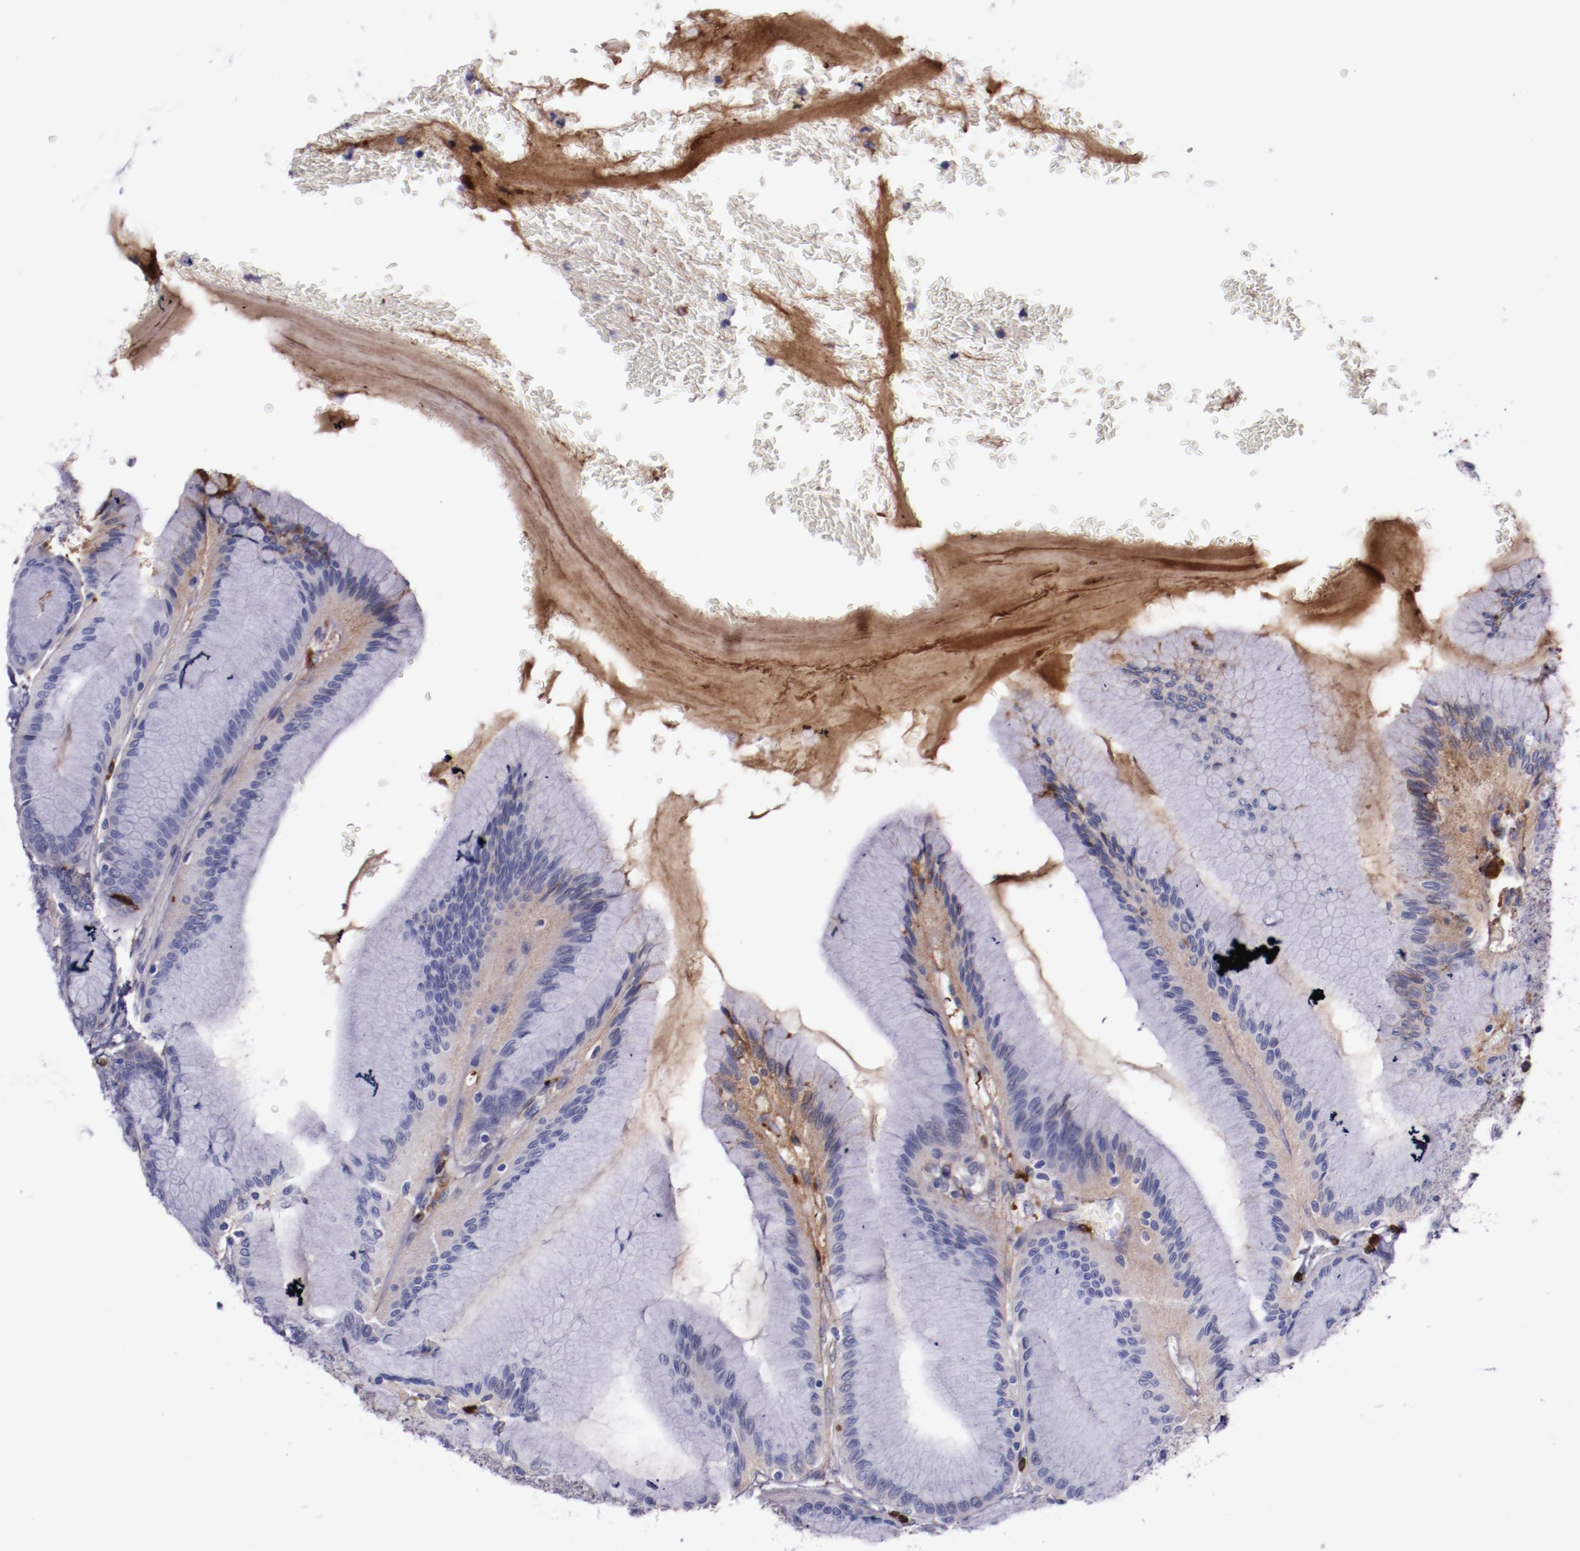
{"staining": {"intensity": "moderate", "quantity": "<25%", "location": "cytoplasmic/membranous"}, "tissue": "stomach", "cell_type": "Glandular cells", "image_type": "normal", "snomed": [{"axis": "morphology", "description": "Normal tissue, NOS"}, {"axis": "morphology", "description": "Adenocarcinoma, NOS"}, {"axis": "topography", "description": "Stomach"}, {"axis": "topography", "description": "Stomach, lower"}], "caption": "An IHC micrograph of normal tissue is shown. Protein staining in brown highlights moderate cytoplasmic/membranous positivity in stomach within glandular cells.", "gene": "APOH", "patient": {"sex": "female", "age": 65}}